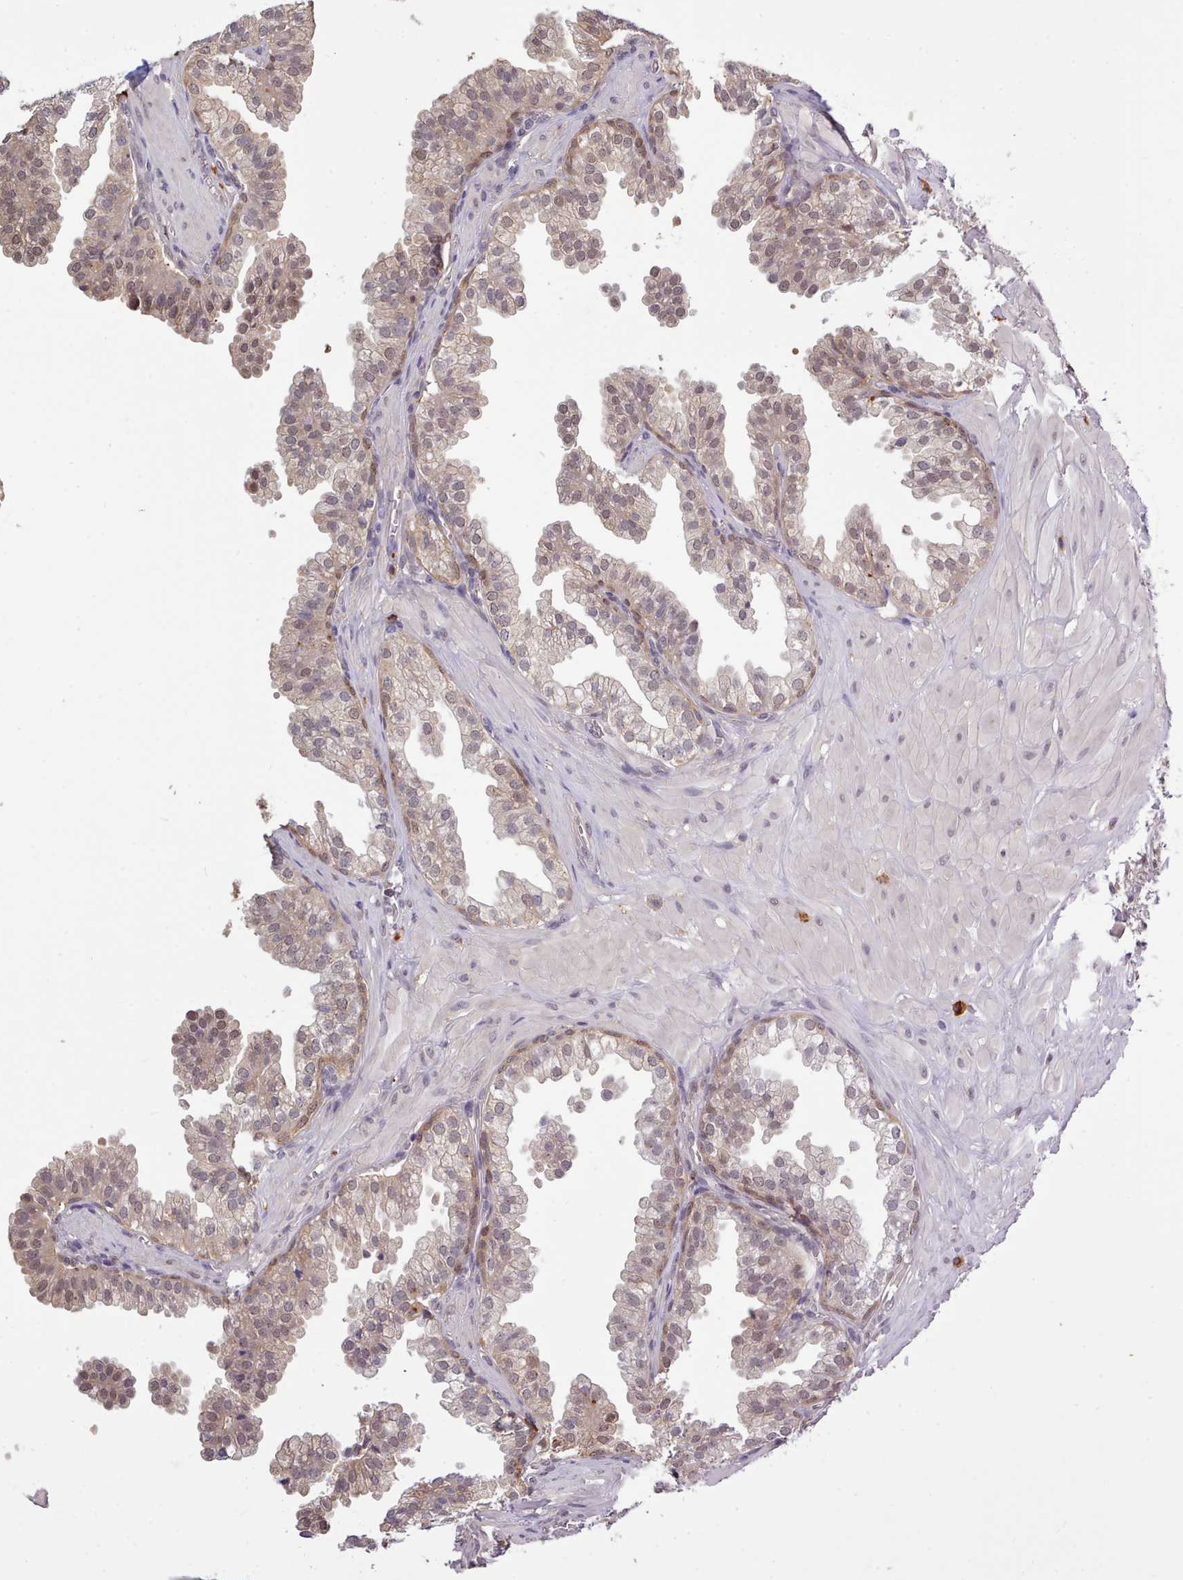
{"staining": {"intensity": "weak", "quantity": "25%-75%", "location": "nuclear"}, "tissue": "prostate", "cell_type": "Glandular cells", "image_type": "normal", "snomed": [{"axis": "morphology", "description": "Normal tissue, NOS"}, {"axis": "topography", "description": "Prostate"}, {"axis": "topography", "description": "Peripheral nerve tissue"}], "caption": "Protein staining reveals weak nuclear positivity in about 25%-75% of glandular cells in benign prostate.", "gene": "ARL17A", "patient": {"sex": "male", "age": 55}}